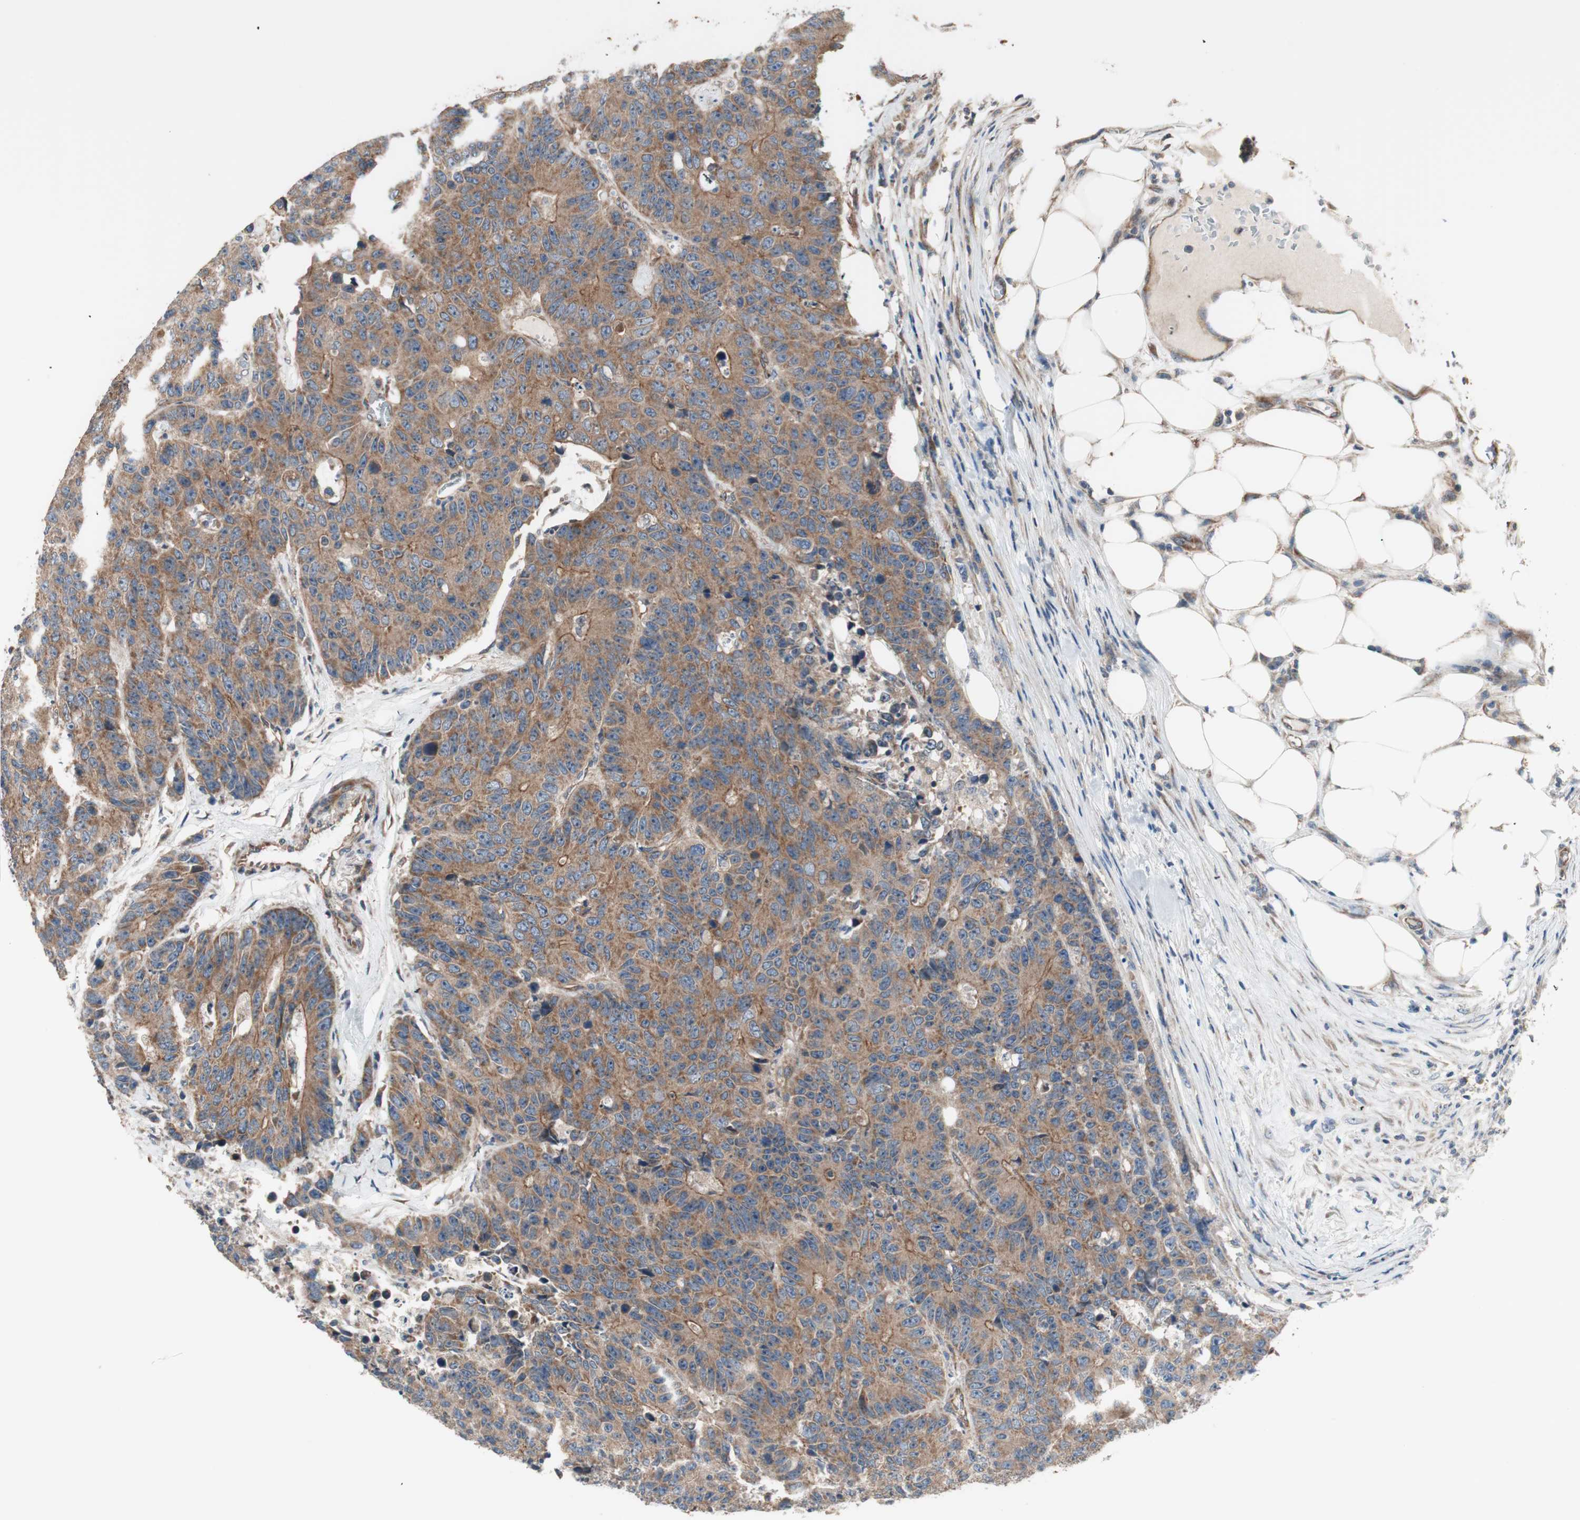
{"staining": {"intensity": "moderate", "quantity": ">75%", "location": "cytoplasmic/membranous"}, "tissue": "colorectal cancer", "cell_type": "Tumor cells", "image_type": "cancer", "snomed": [{"axis": "morphology", "description": "Adenocarcinoma, NOS"}, {"axis": "topography", "description": "Colon"}], "caption": "Moderate cytoplasmic/membranous expression for a protein is identified in about >75% of tumor cells of colorectal cancer using IHC.", "gene": "CTTNBP2NL", "patient": {"sex": "female", "age": 86}}